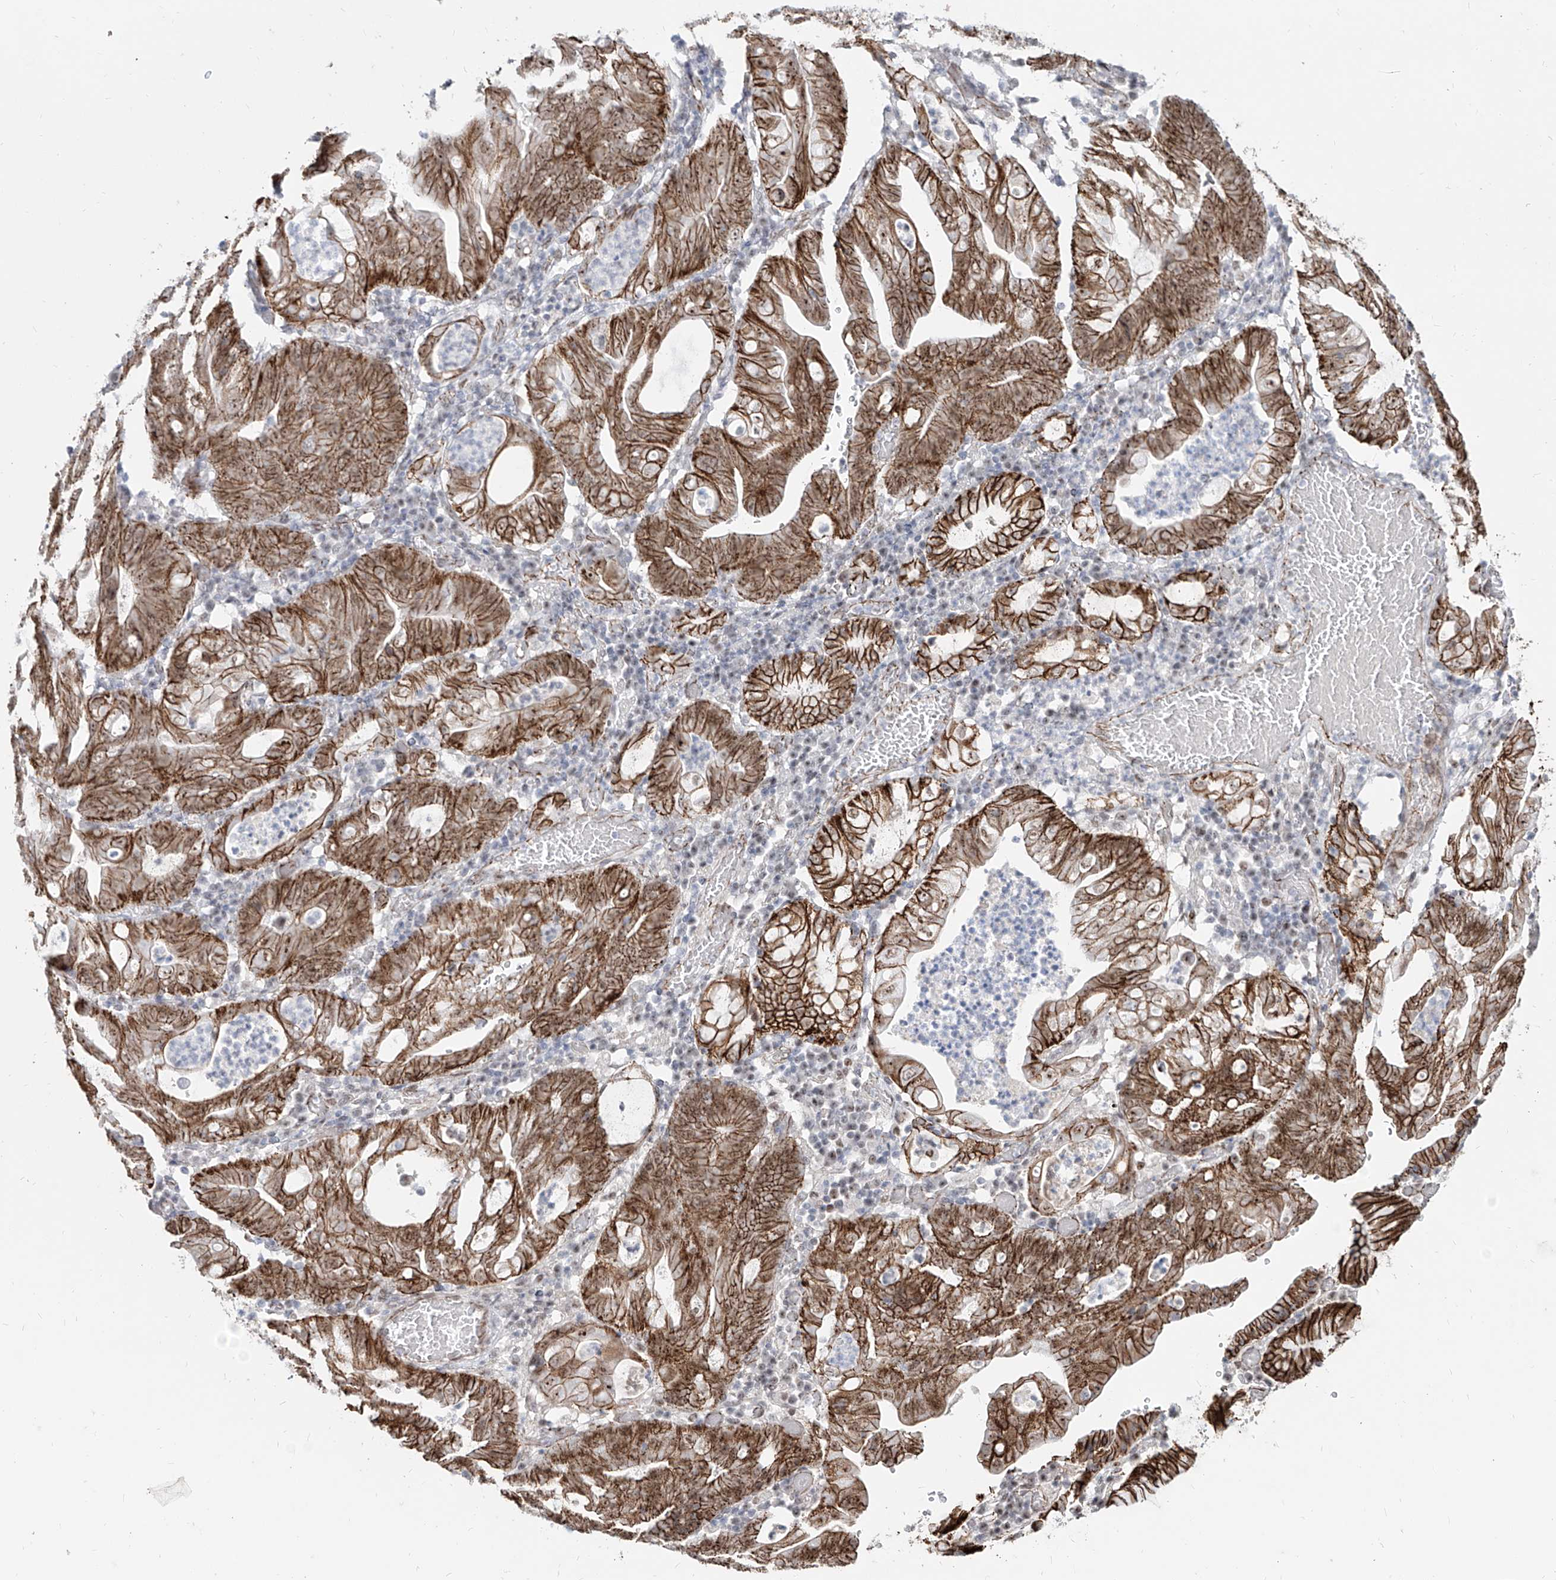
{"staining": {"intensity": "strong", "quantity": ">75%", "location": "cytoplasmic/membranous,nuclear"}, "tissue": "stomach cancer", "cell_type": "Tumor cells", "image_type": "cancer", "snomed": [{"axis": "morphology", "description": "Adenocarcinoma, NOS"}, {"axis": "topography", "description": "Stomach"}], "caption": "Strong cytoplasmic/membranous and nuclear expression for a protein is present in about >75% of tumor cells of stomach cancer (adenocarcinoma) using IHC.", "gene": "ZNF710", "patient": {"sex": "female", "age": 73}}